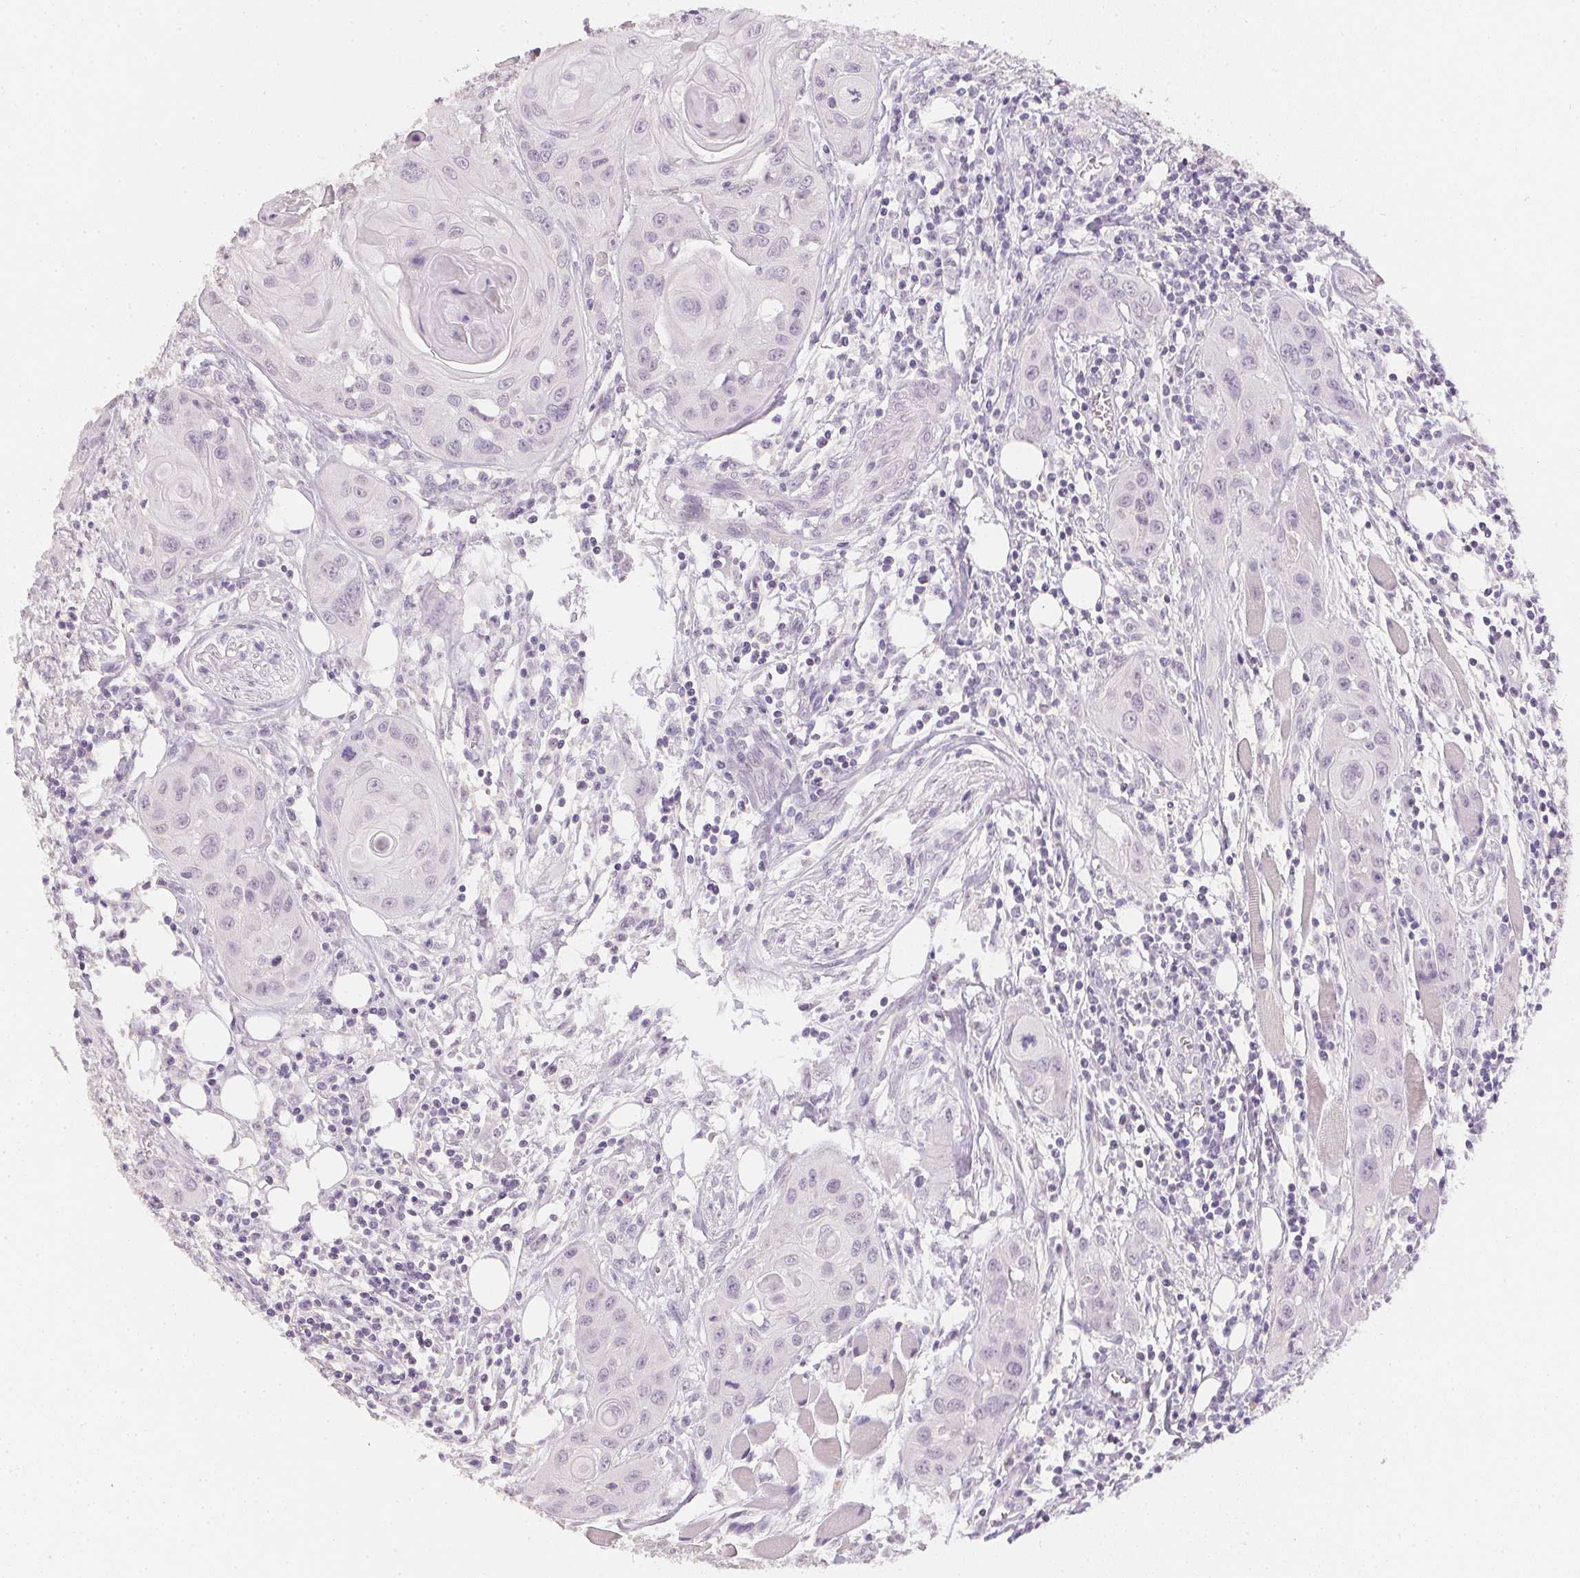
{"staining": {"intensity": "negative", "quantity": "none", "location": "none"}, "tissue": "head and neck cancer", "cell_type": "Tumor cells", "image_type": "cancer", "snomed": [{"axis": "morphology", "description": "Squamous cell carcinoma, NOS"}, {"axis": "topography", "description": "Oral tissue"}, {"axis": "topography", "description": "Head-Neck"}], "caption": "DAB immunohistochemical staining of head and neck squamous cell carcinoma displays no significant positivity in tumor cells.", "gene": "PPY", "patient": {"sex": "male", "age": 58}}